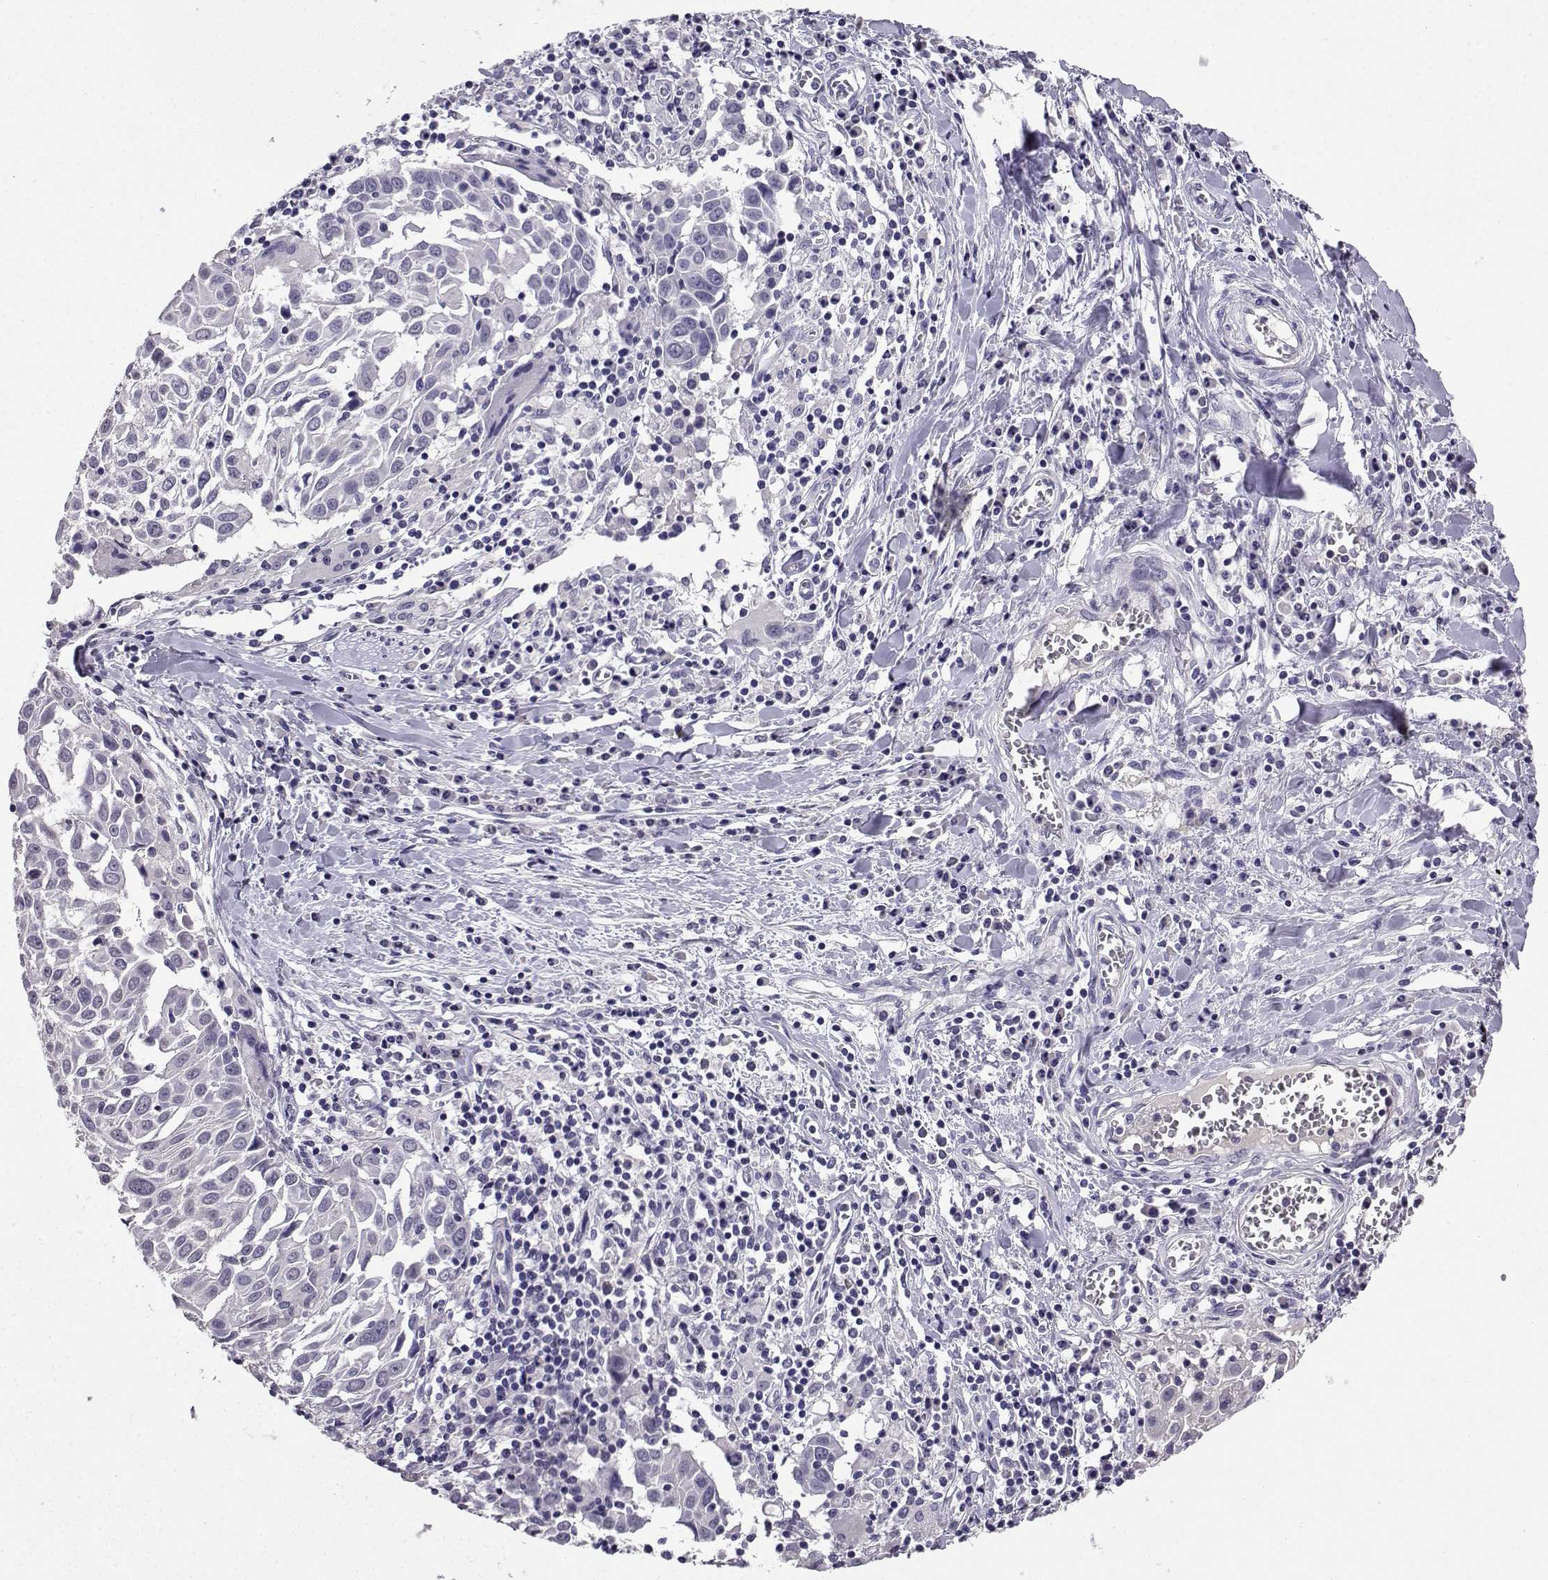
{"staining": {"intensity": "negative", "quantity": "none", "location": "none"}, "tissue": "lung cancer", "cell_type": "Tumor cells", "image_type": "cancer", "snomed": [{"axis": "morphology", "description": "Squamous cell carcinoma, NOS"}, {"axis": "topography", "description": "Lung"}], "caption": "Human squamous cell carcinoma (lung) stained for a protein using immunohistochemistry (IHC) exhibits no expression in tumor cells.", "gene": "SPAG11B", "patient": {"sex": "male", "age": 57}}